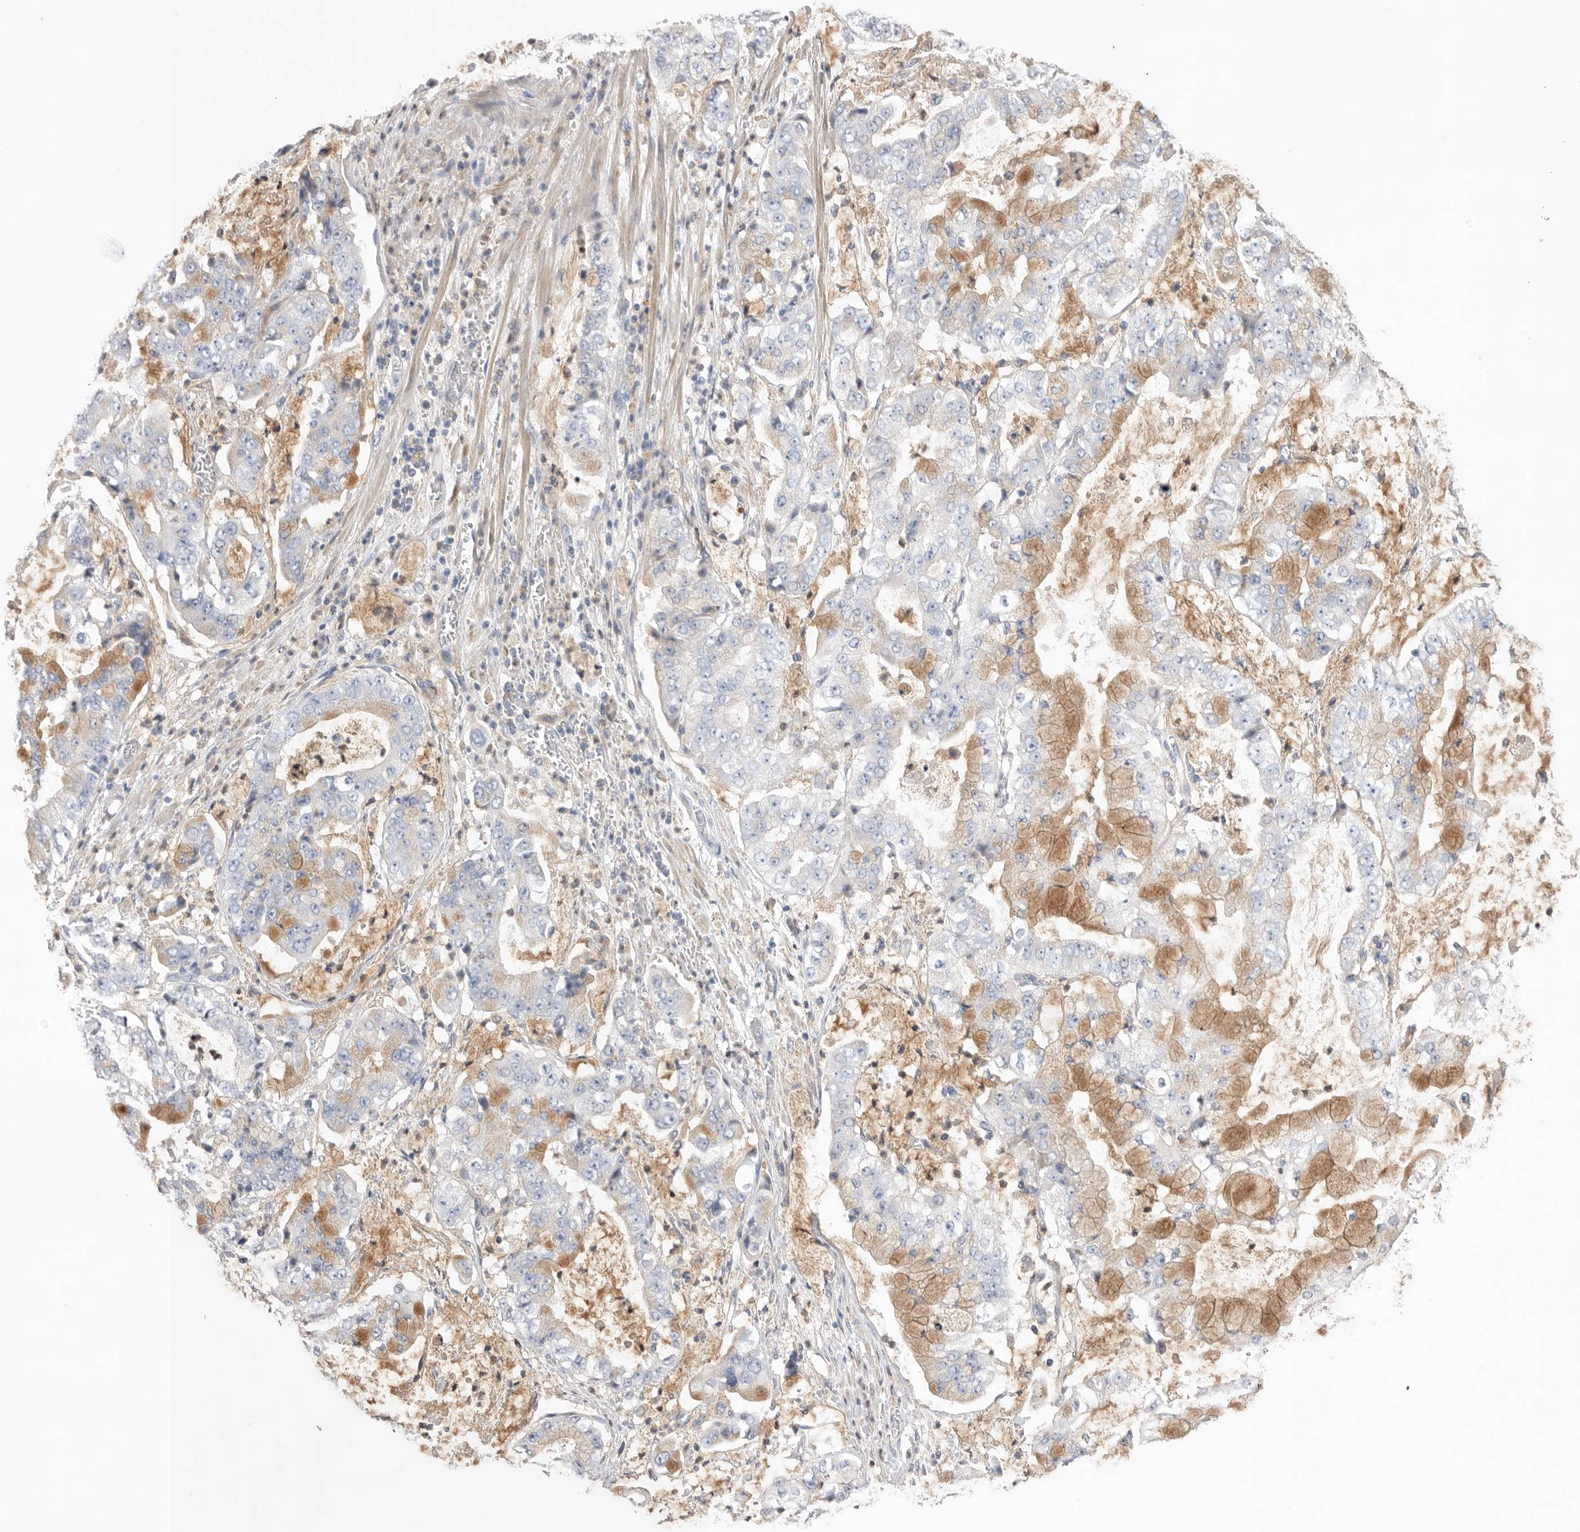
{"staining": {"intensity": "moderate", "quantity": "<25%", "location": "cytoplasmic/membranous"}, "tissue": "stomach cancer", "cell_type": "Tumor cells", "image_type": "cancer", "snomed": [{"axis": "morphology", "description": "Adenocarcinoma, NOS"}, {"axis": "topography", "description": "Stomach"}], "caption": "Immunohistochemistry staining of adenocarcinoma (stomach), which displays low levels of moderate cytoplasmic/membranous staining in approximately <25% of tumor cells indicating moderate cytoplasmic/membranous protein staining. The staining was performed using DAB (3,3'-diaminobenzidine) (brown) for protein detection and nuclei were counterstained in hematoxylin (blue).", "gene": "CCDC126", "patient": {"sex": "male", "age": 76}}